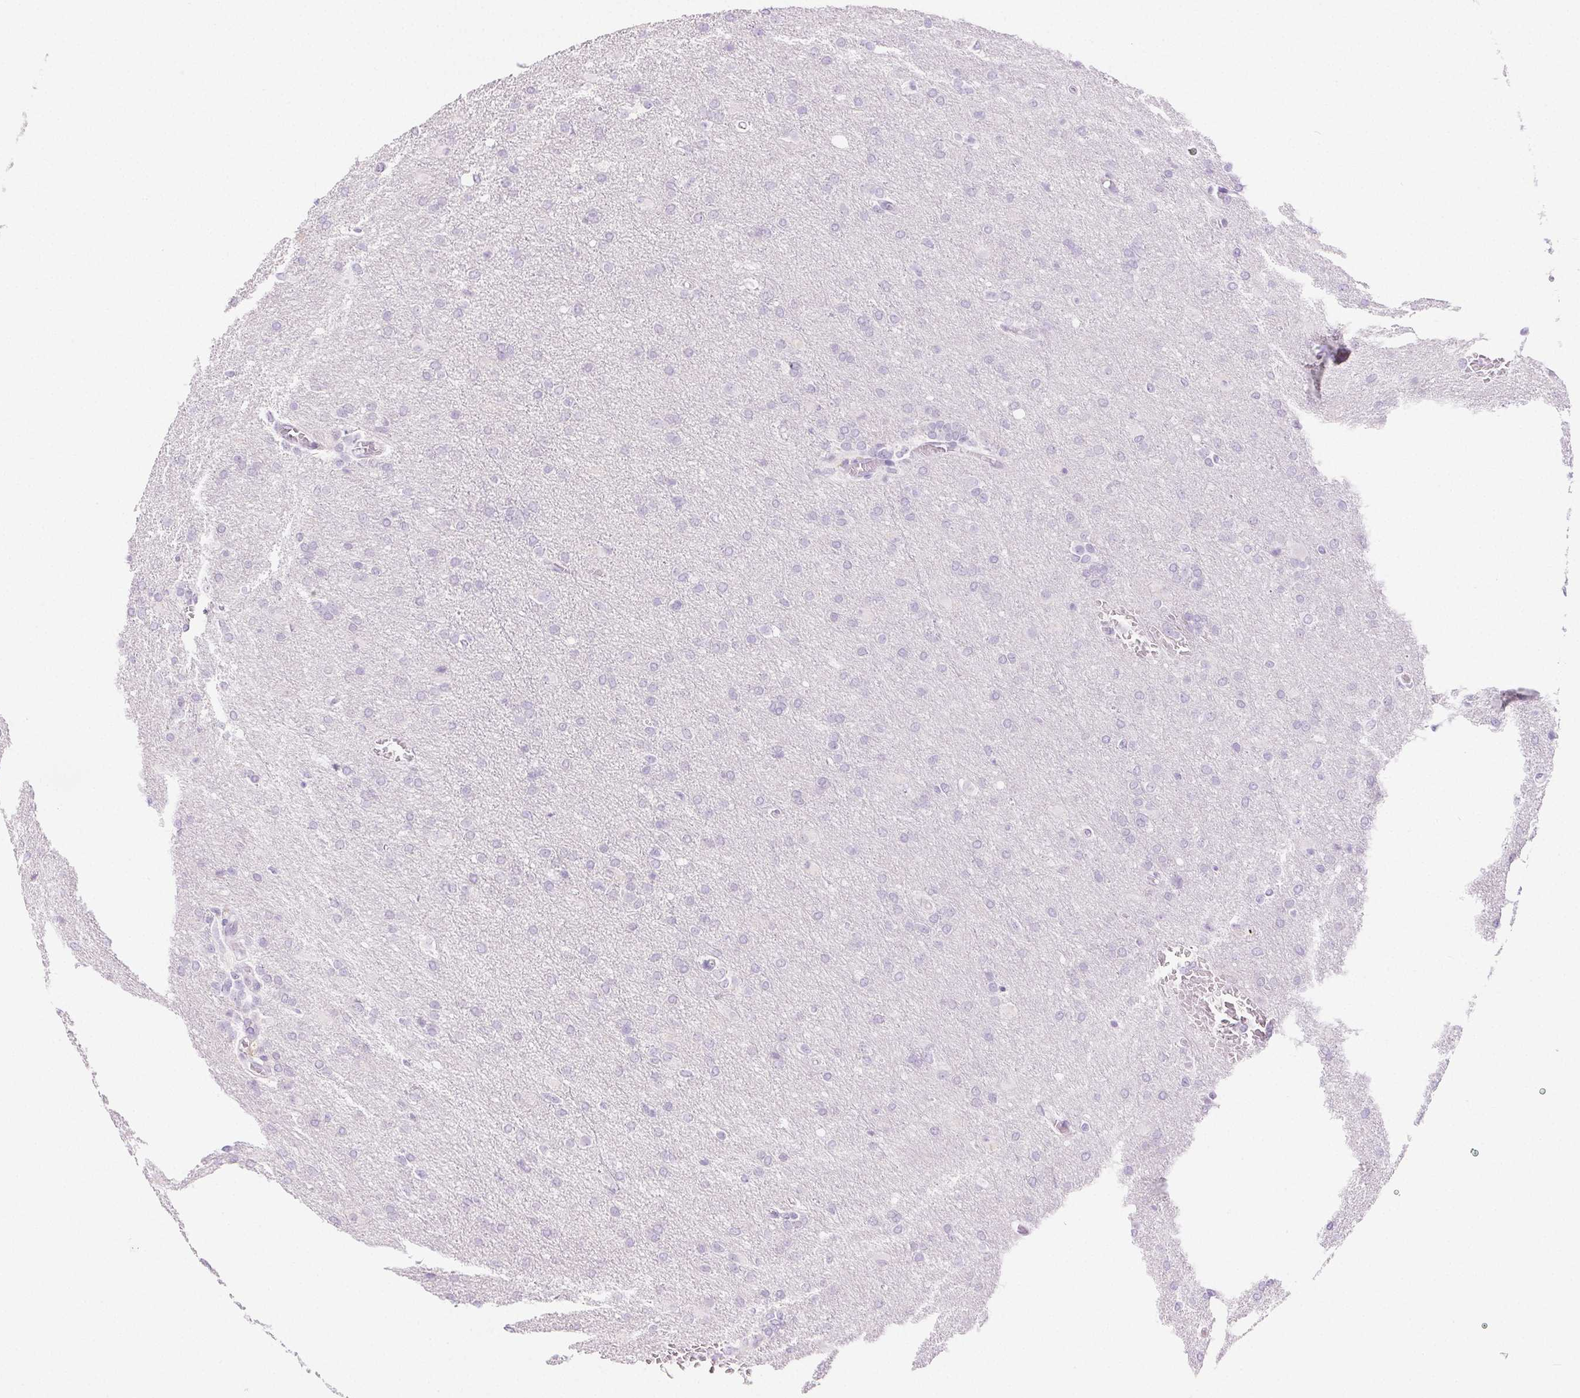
{"staining": {"intensity": "negative", "quantity": "none", "location": "none"}, "tissue": "glioma", "cell_type": "Tumor cells", "image_type": "cancer", "snomed": [{"axis": "morphology", "description": "Glioma, malignant, High grade"}, {"axis": "topography", "description": "Brain"}], "caption": "Immunohistochemical staining of malignant glioma (high-grade) reveals no significant staining in tumor cells.", "gene": "SPRR3", "patient": {"sex": "male", "age": 68}}